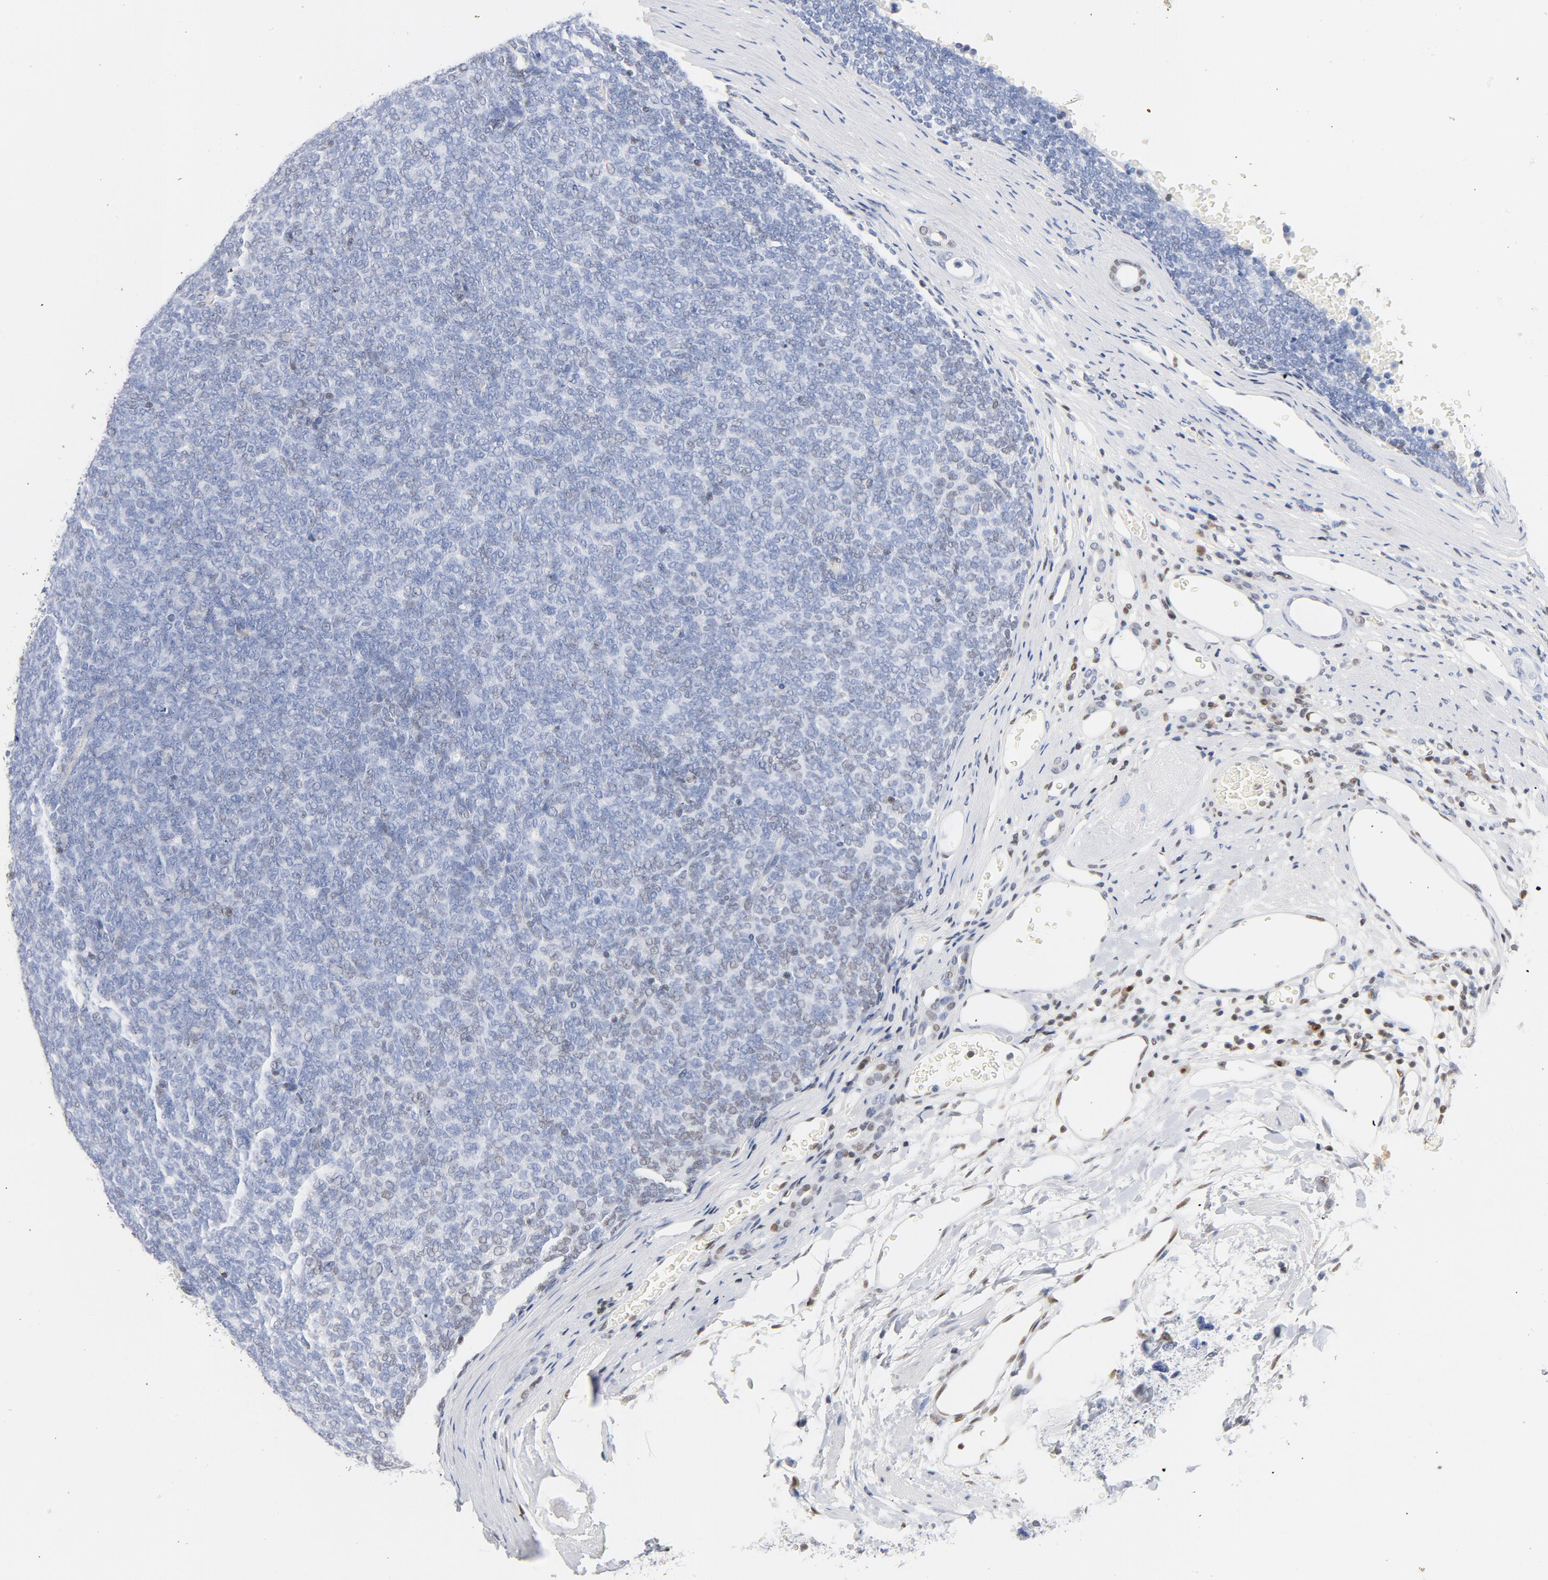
{"staining": {"intensity": "negative", "quantity": "none", "location": "none"}, "tissue": "renal cancer", "cell_type": "Tumor cells", "image_type": "cancer", "snomed": [{"axis": "morphology", "description": "Neoplasm, malignant, NOS"}, {"axis": "topography", "description": "Kidney"}], "caption": "Renal malignant neoplasm stained for a protein using IHC shows no positivity tumor cells.", "gene": "CDKN1B", "patient": {"sex": "male", "age": 28}}